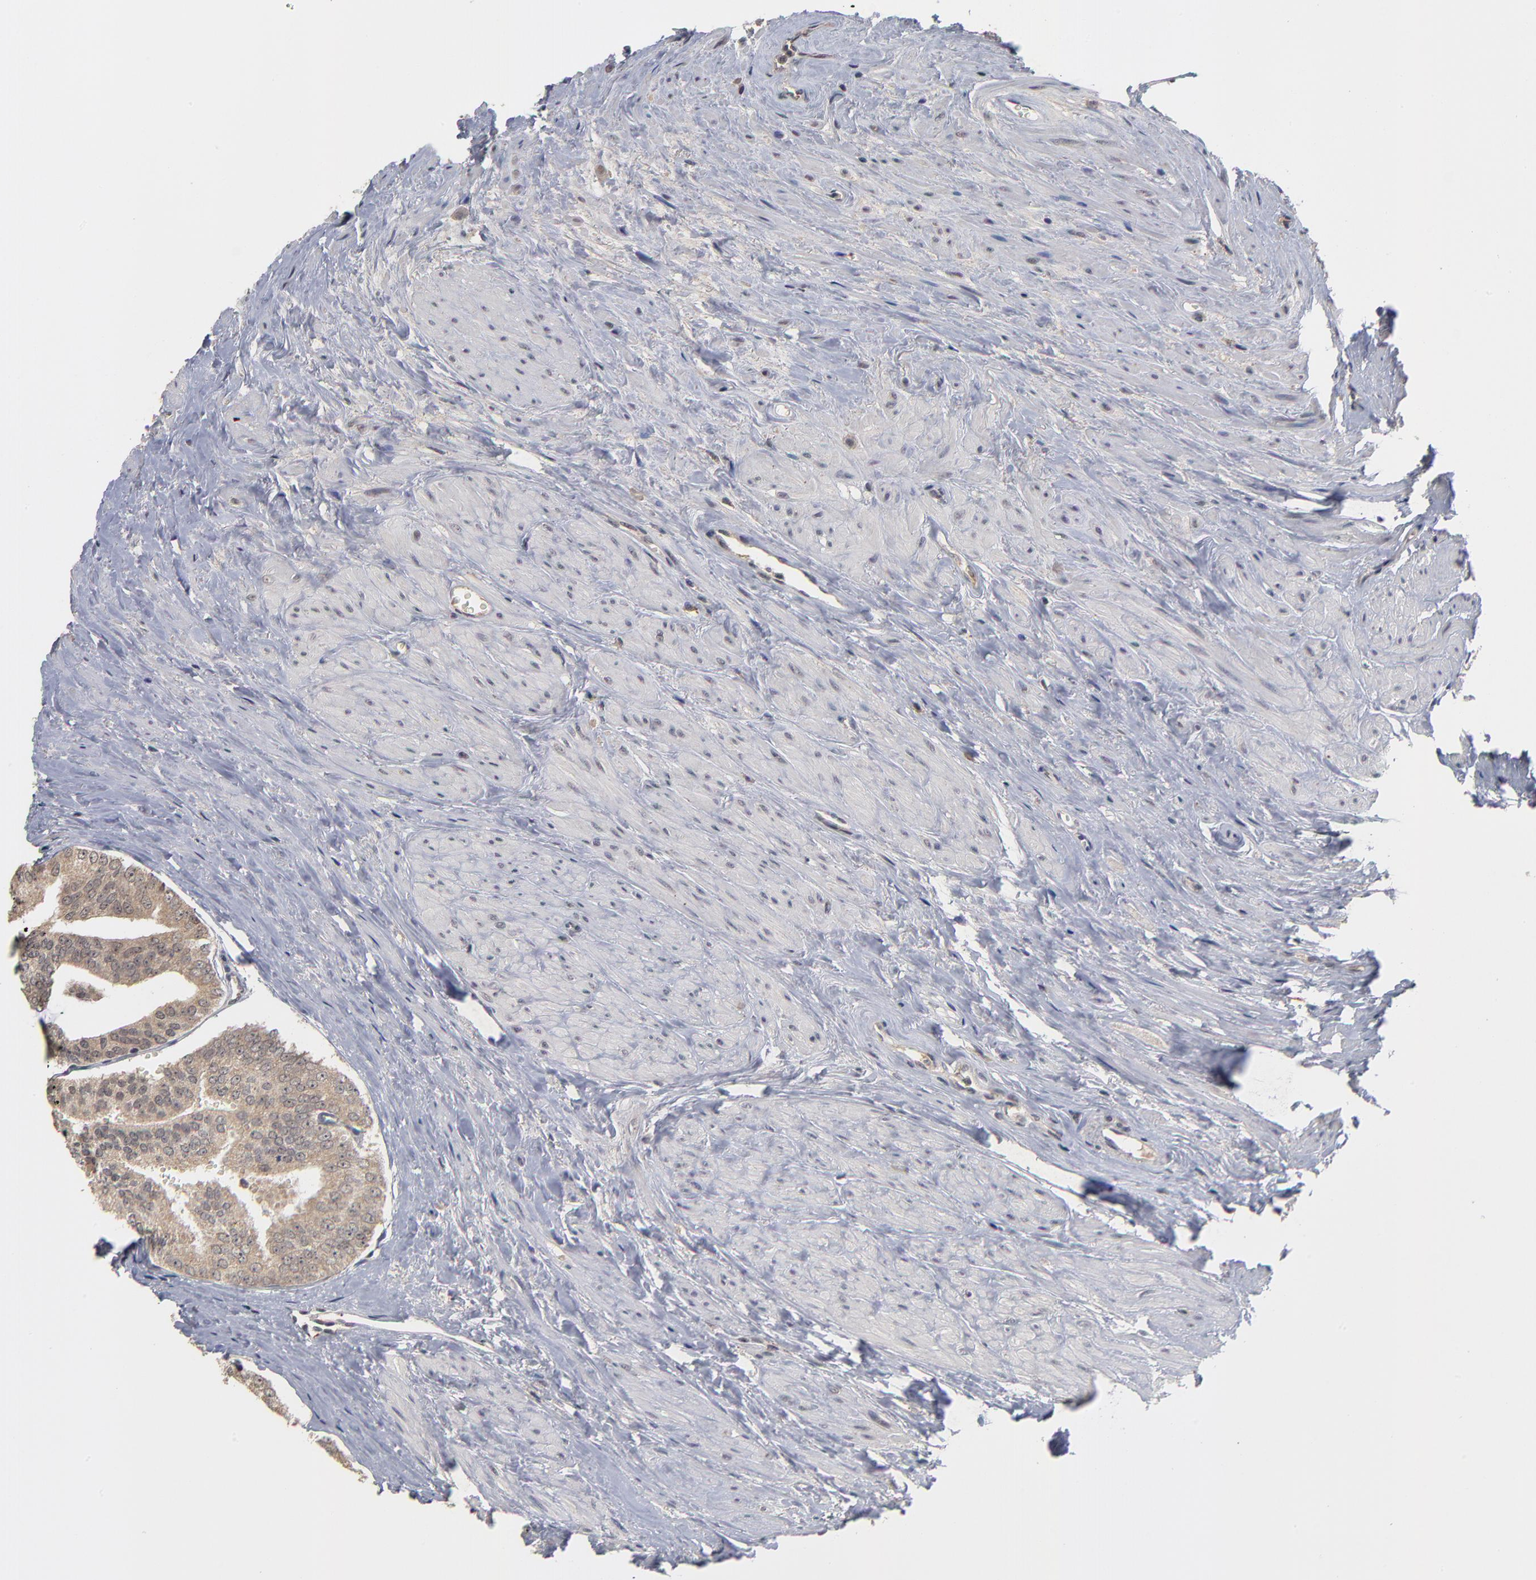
{"staining": {"intensity": "weak", "quantity": ">75%", "location": "cytoplasmic/membranous,nuclear"}, "tissue": "prostate cancer", "cell_type": "Tumor cells", "image_type": "cancer", "snomed": [{"axis": "morphology", "description": "Adenocarcinoma, Medium grade"}, {"axis": "topography", "description": "Prostate"}], "caption": "DAB immunohistochemical staining of adenocarcinoma (medium-grade) (prostate) reveals weak cytoplasmic/membranous and nuclear protein expression in approximately >75% of tumor cells.", "gene": "WSB1", "patient": {"sex": "male", "age": 79}}